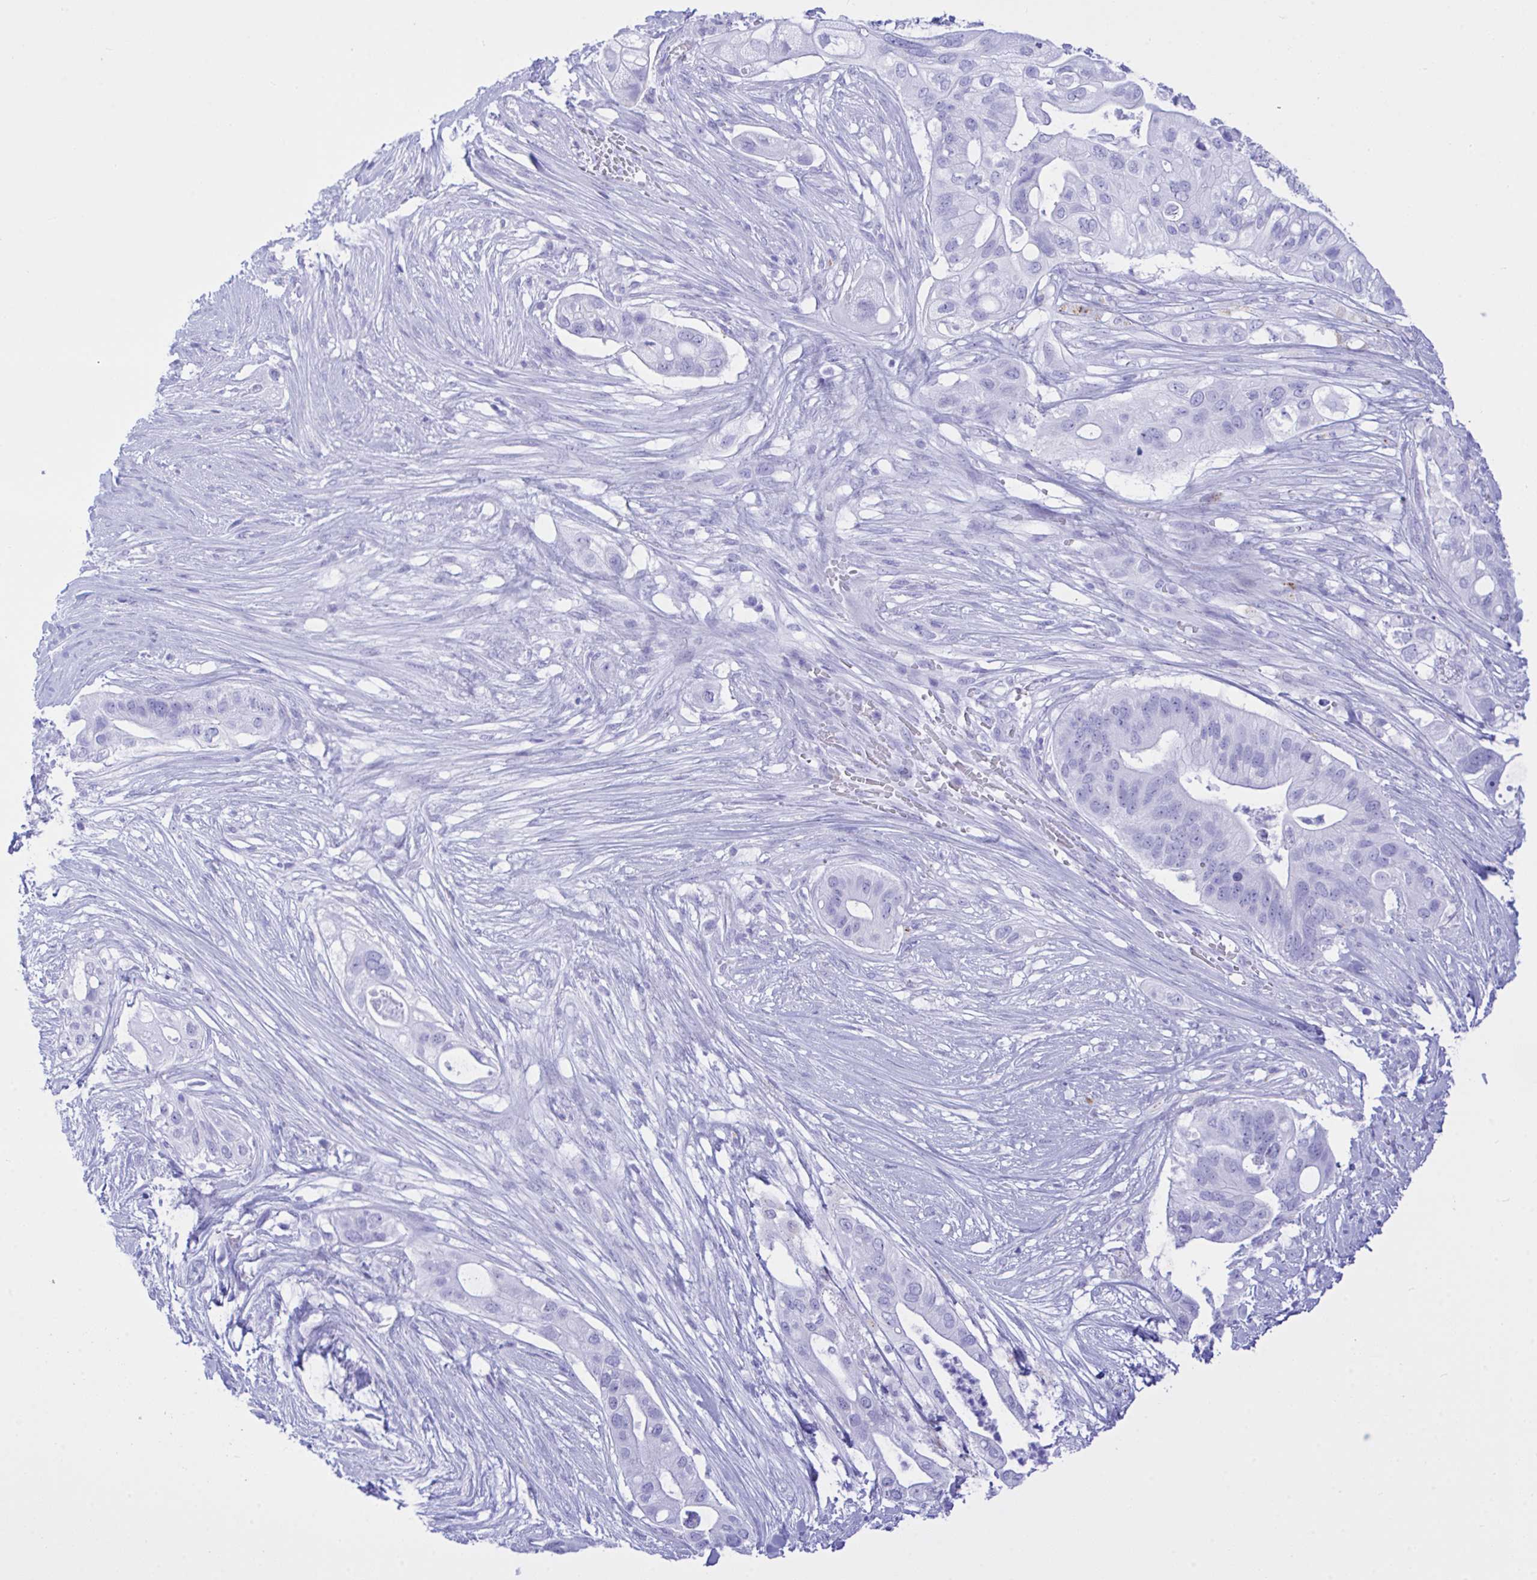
{"staining": {"intensity": "negative", "quantity": "none", "location": "none"}, "tissue": "pancreatic cancer", "cell_type": "Tumor cells", "image_type": "cancer", "snomed": [{"axis": "morphology", "description": "Adenocarcinoma, NOS"}, {"axis": "topography", "description": "Pancreas"}], "caption": "A histopathology image of human pancreatic adenocarcinoma is negative for staining in tumor cells. Nuclei are stained in blue.", "gene": "SELENOV", "patient": {"sex": "female", "age": 72}}